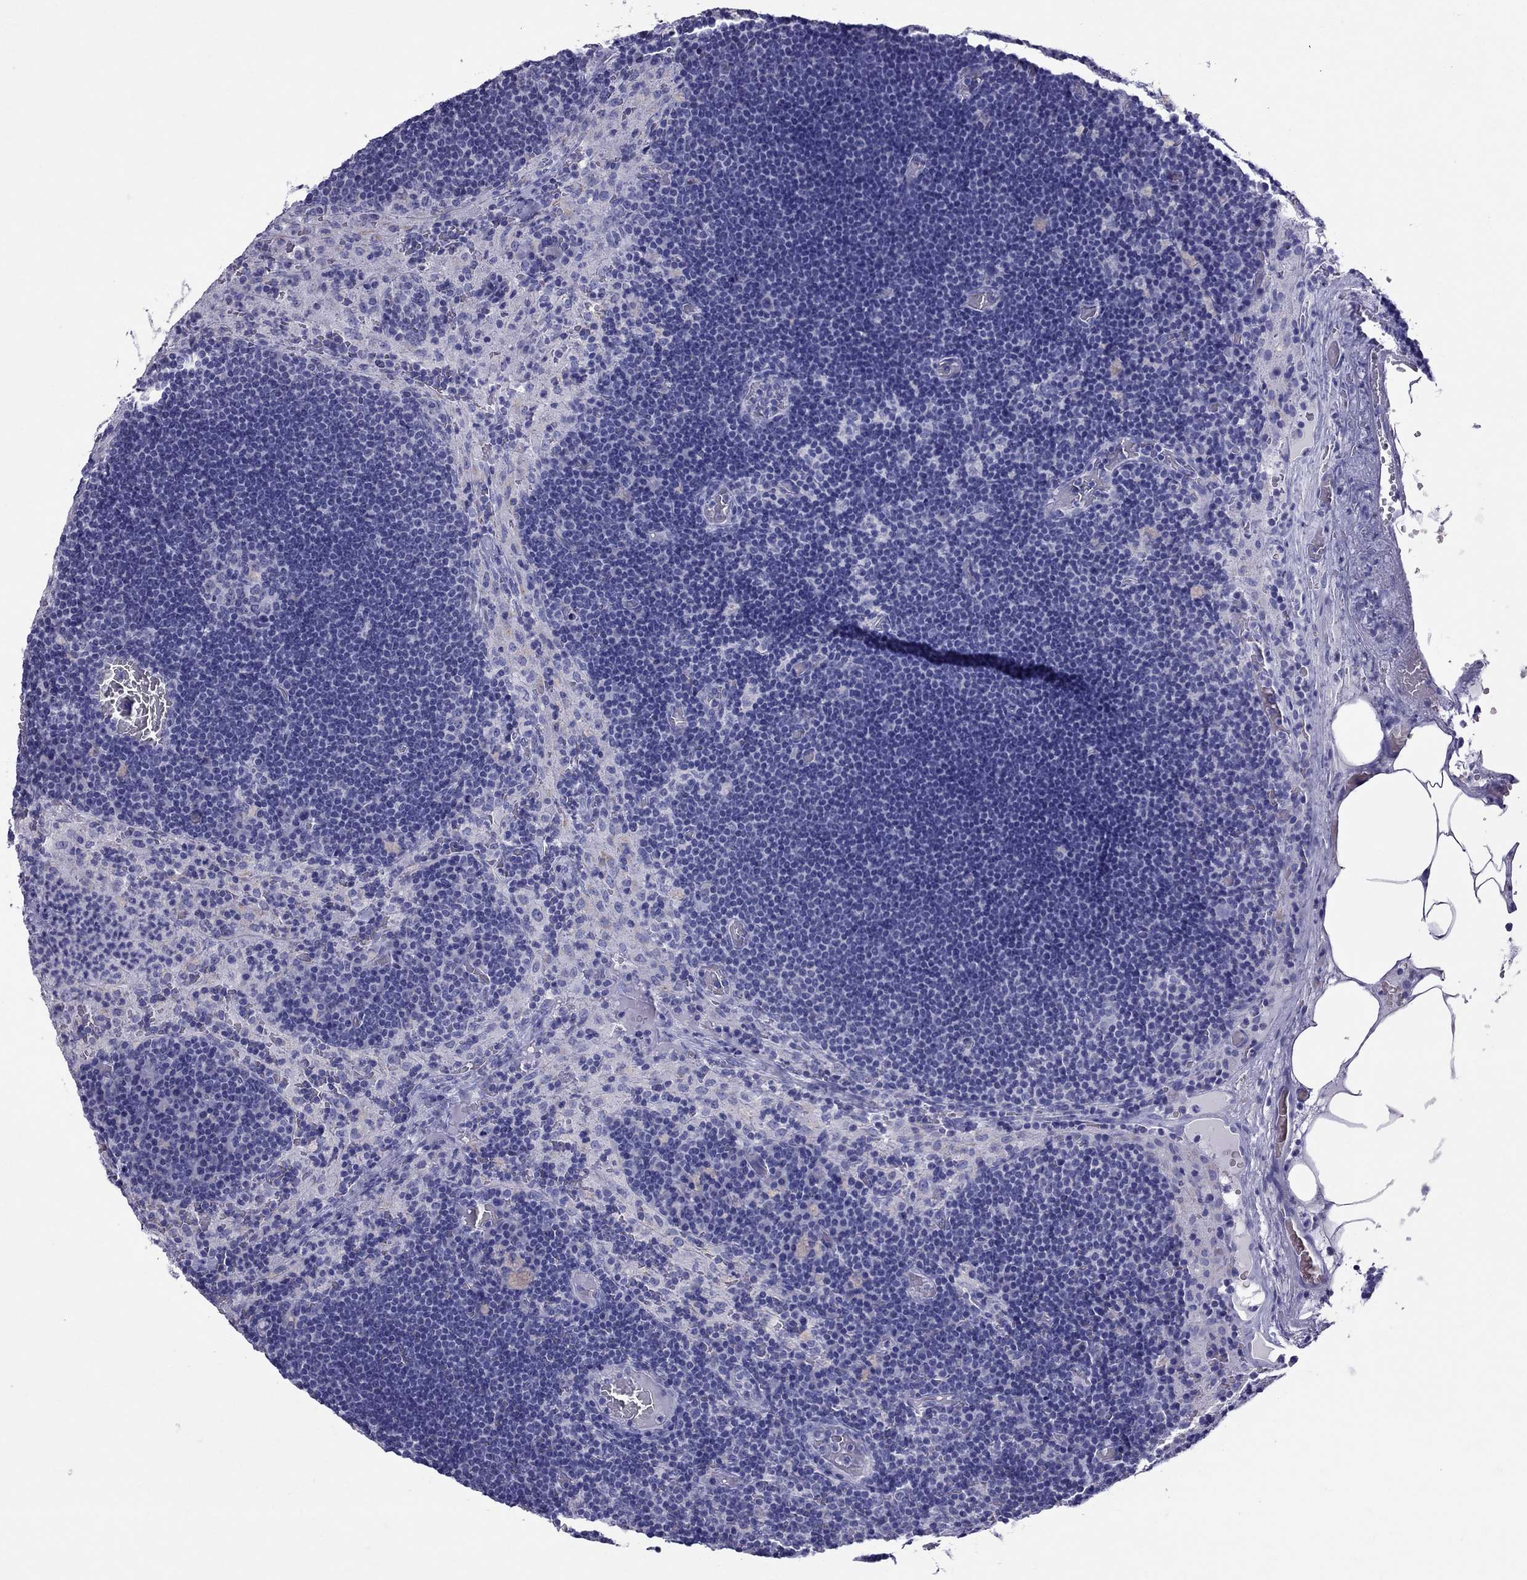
{"staining": {"intensity": "negative", "quantity": "none", "location": "none"}, "tissue": "lymph node", "cell_type": "Germinal center cells", "image_type": "normal", "snomed": [{"axis": "morphology", "description": "Normal tissue, NOS"}, {"axis": "topography", "description": "Lymph node"}], "caption": "A high-resolution micrograph shows IHC staining of normal lymph node, which exhibits no significant expression in germinal center cells.", "gene": "TTLL13", "patient": {"sex": "male", "age": 63}}